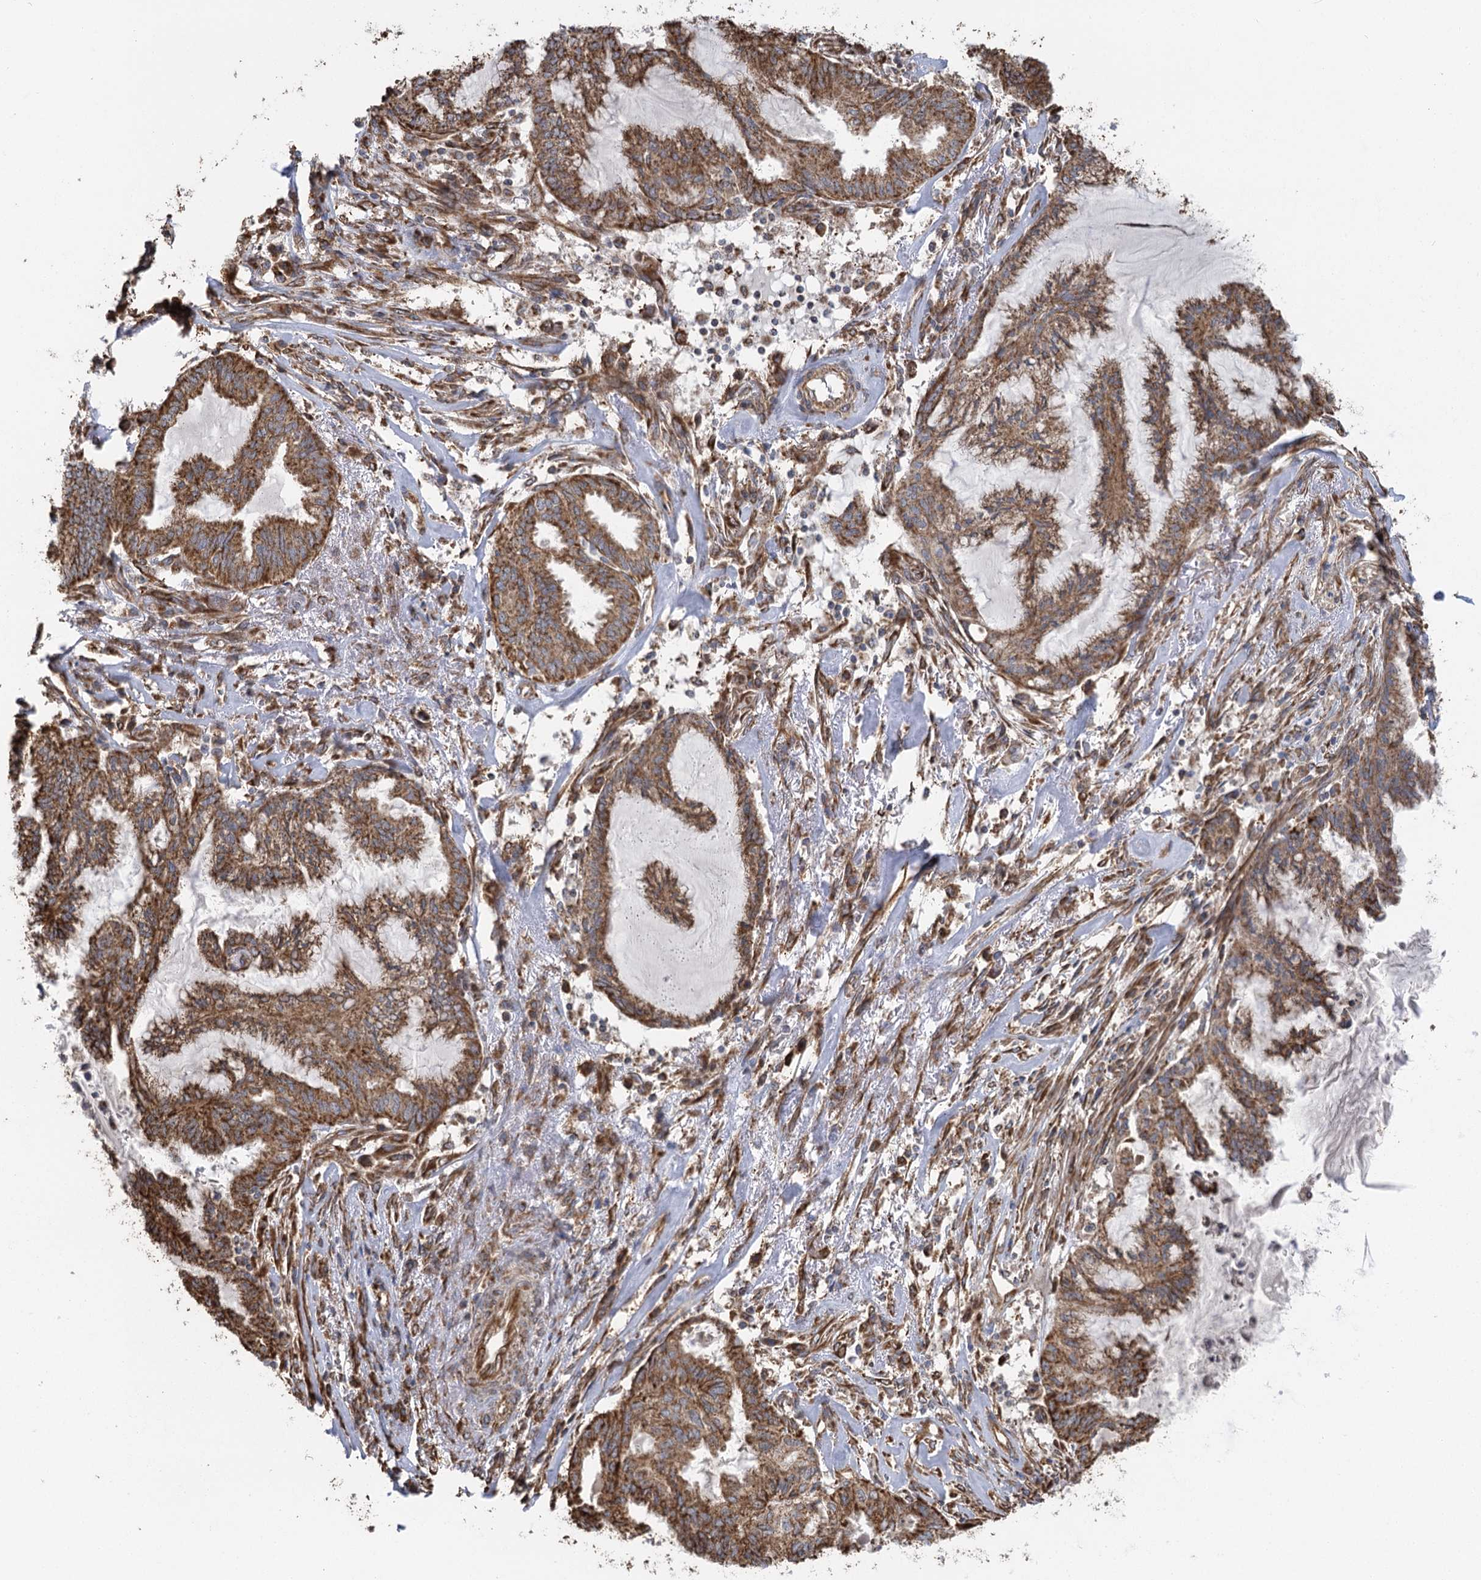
{"staining": {"intensity": "moderate", "quantity": ">75%", "location": "cytoplasmic/membranous"}, "tissue": "endometrial cancer", "cell_type": "Tumor cells", "image_type": "cancer", "snomed": [{"axis": "morphology", "description": "Adenocarcinoma, NOS"}, {"axis": "topography", "description": "Endometrium"}], "caption": "Immunohistochemistry photomicrograph of neoplastic tissue: human endometrial adenocarcinoma stained using immunohistochemistry (IHC) shows medium levels of moderate protein expression localized specifically in the cytoplasmic/membranous of tumor cells, appearing as a cytoplasmic/membranous brown color.", "gene": "IL11RA", "patient": {"sex": "female", "age": 86}}